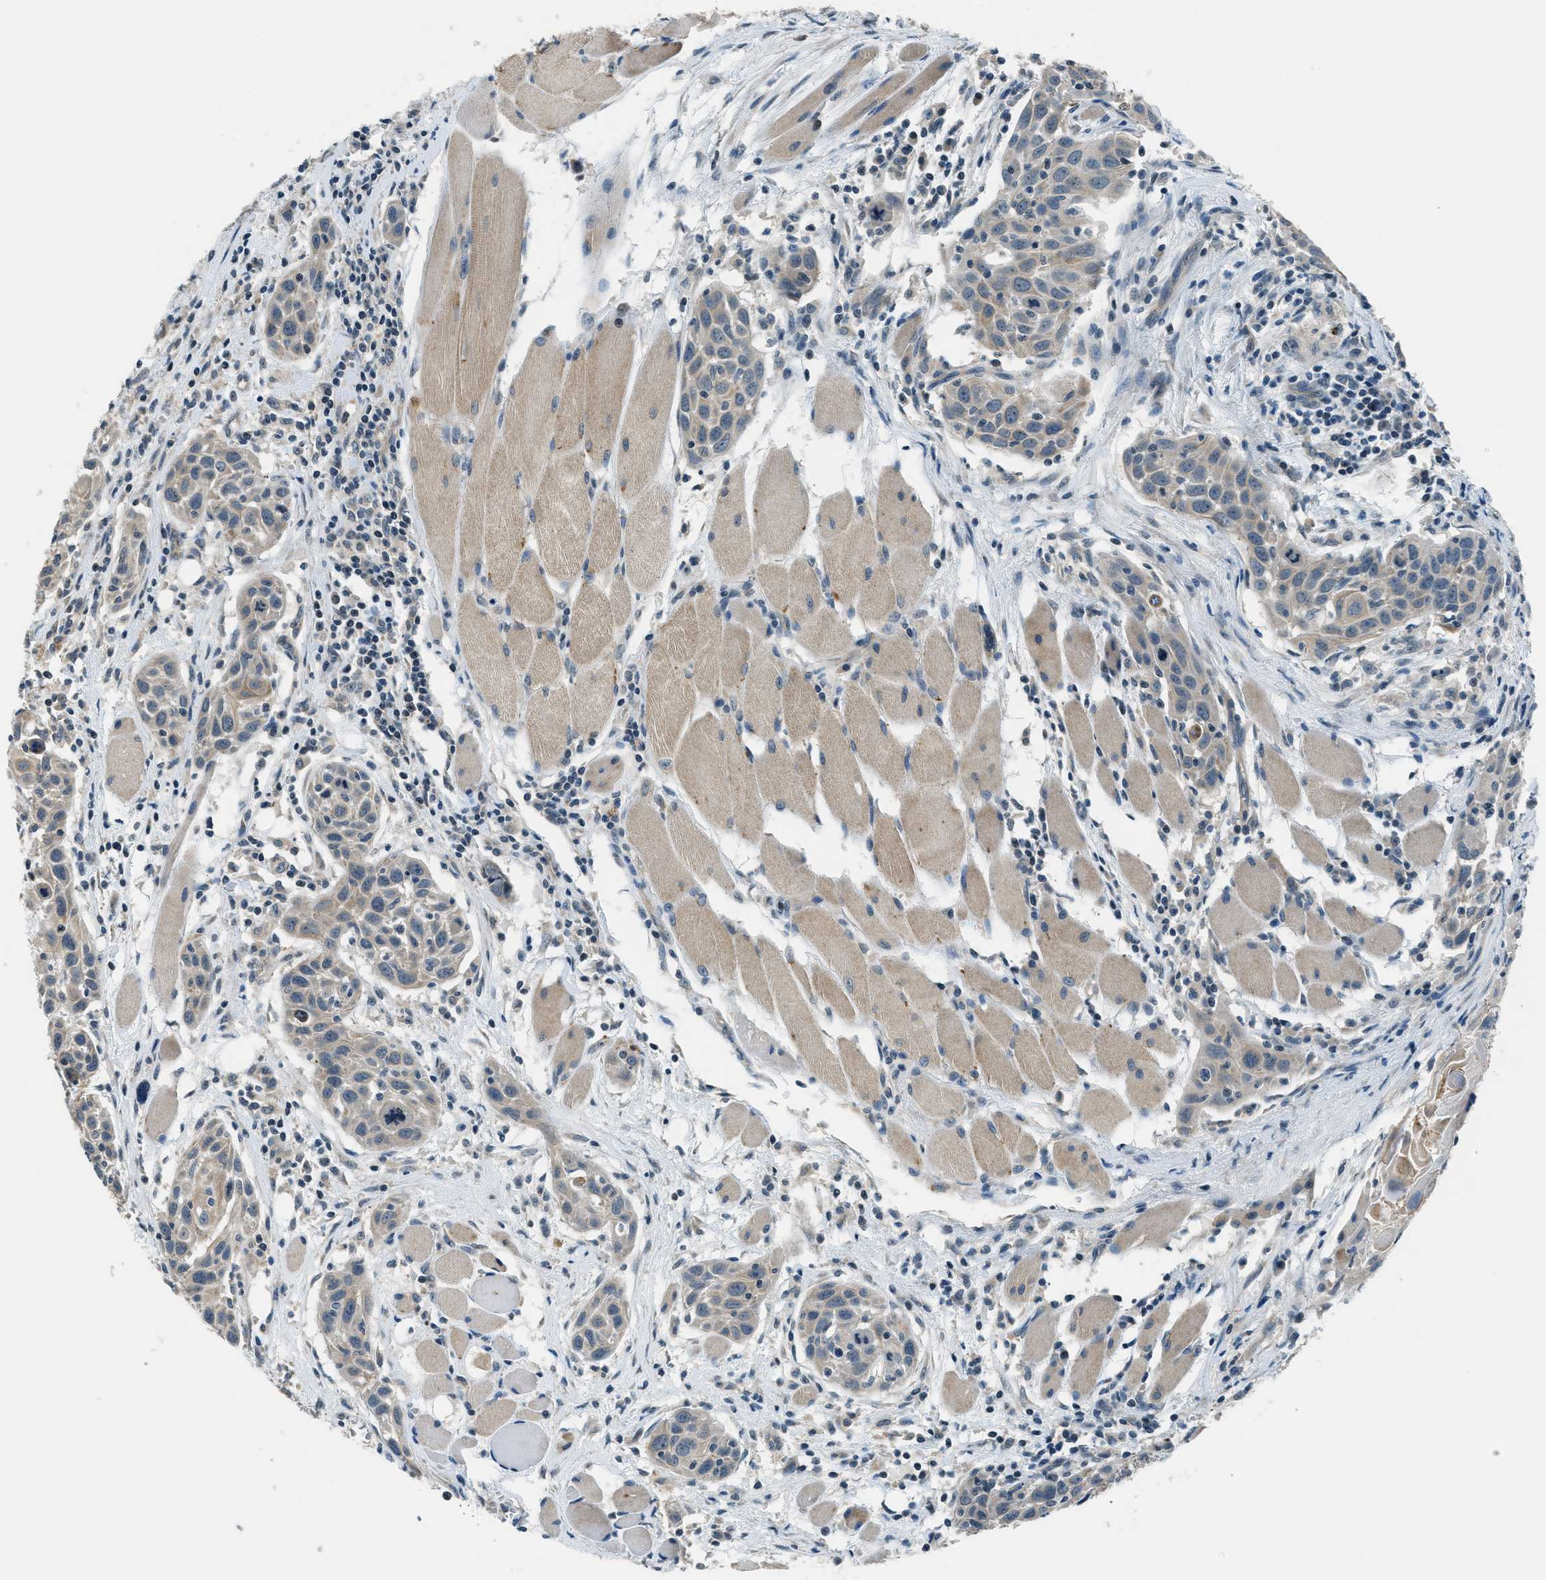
{"staining": {"intensity": "weak", "quantity": ">75%", "location": "cytoplasmic/membranous"}, "tissue": "head and neck cancer", "cell_type": "Tumor cells", "image_type": "cancer", "snomed": [{"axis": "morphology", "description": "Squamous cell carcinoma, NOS"}, {"axis": "topography", "description": "Oral tissue"}, {"axis": "topography", "description": "Head-Neck"}], "caption": "Immunohistochemical staining of human head and neck cancer reveals low levels of weak cytoplasmic/membranous positivity in about >75% of tumor cells. Ihc stains the protein in brown and the nuclei are stained blue.", "gene": "NME8", "patient": {"sex": "female", "age": 50}}